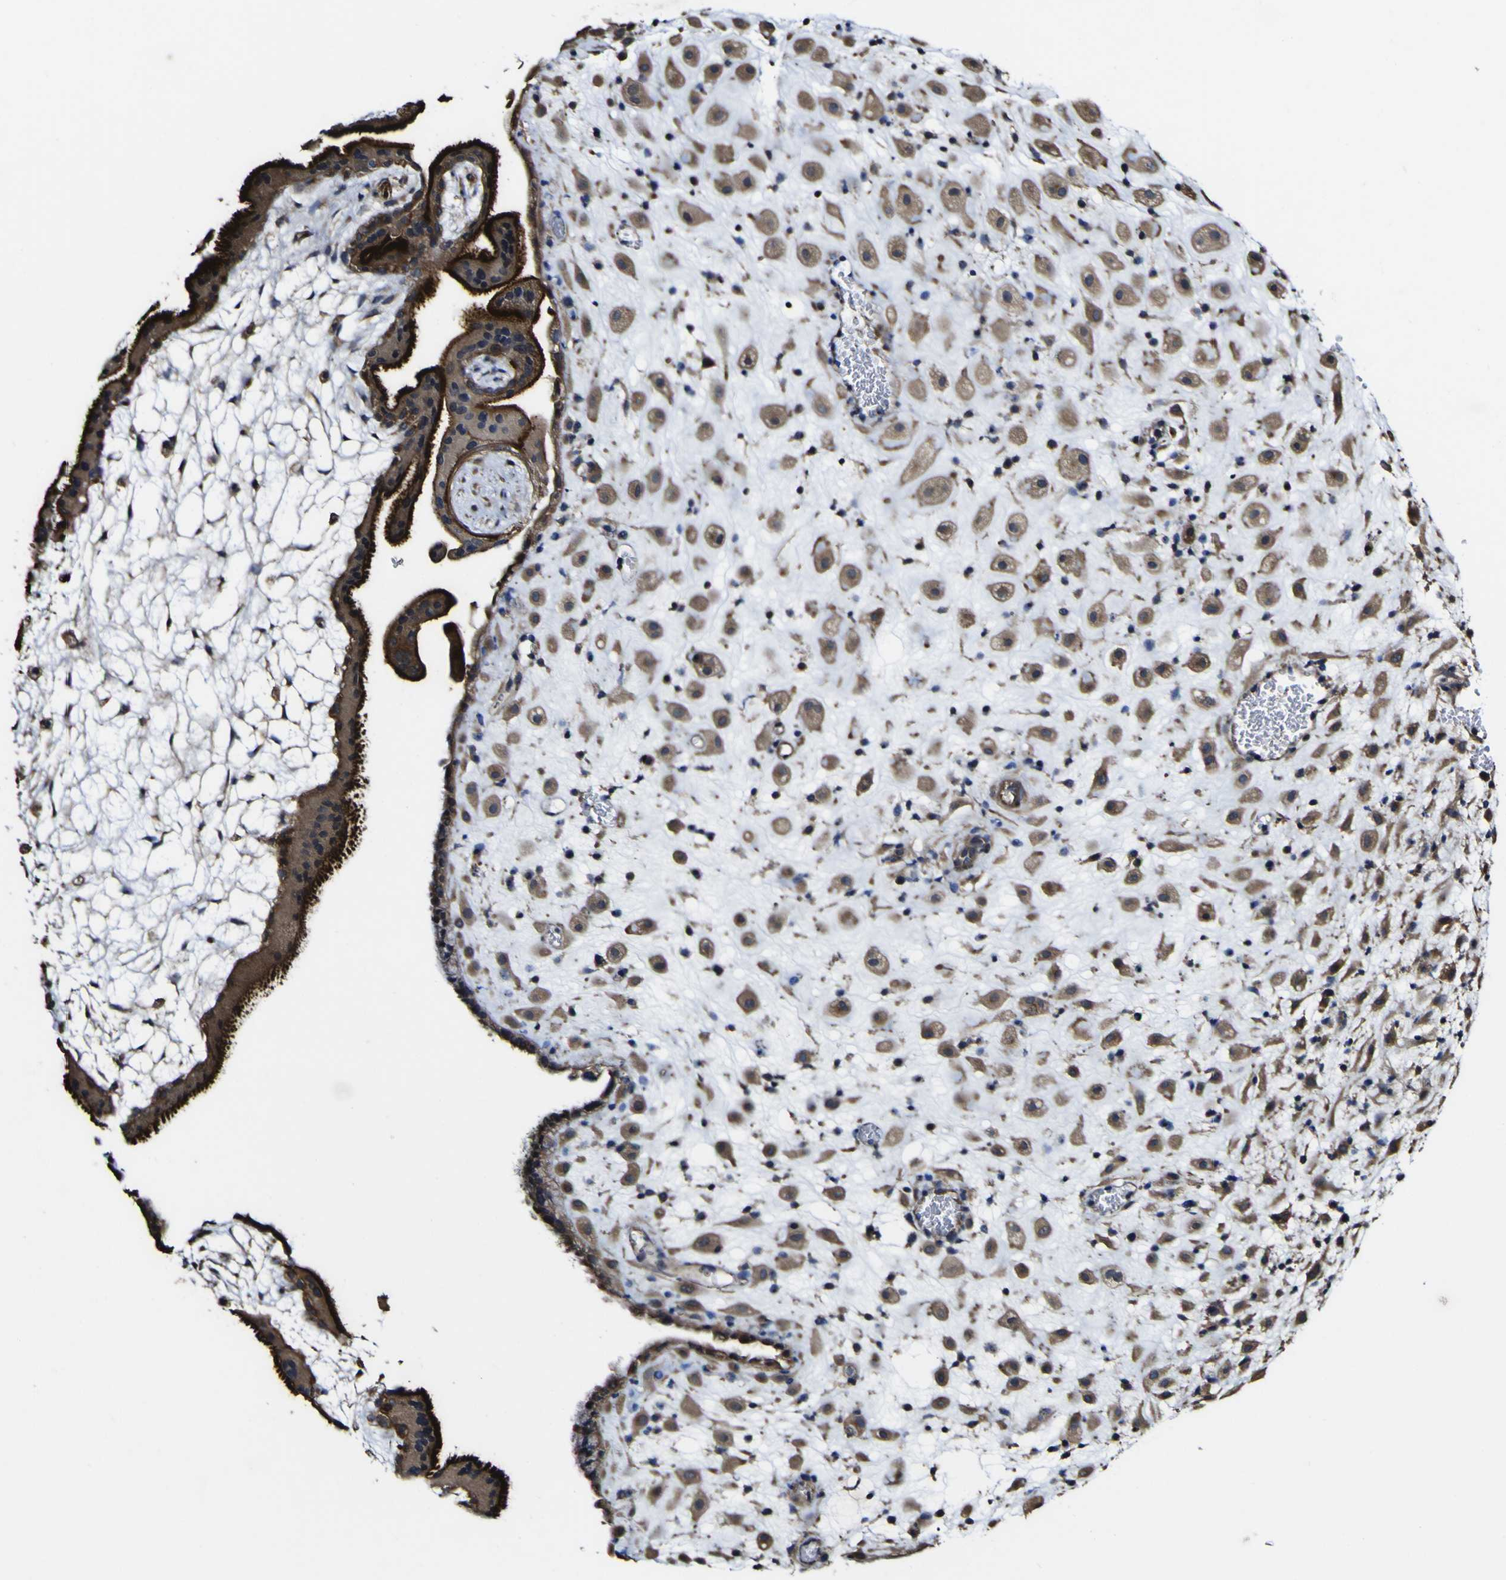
{"staining": {"intensity": "moderate", "quantity": ">75%", "location": "cytoplasmic/membranous"}, "tissue": "placenta", "cell_type": "Decidual cells", "image_type": "normal", "snomed": [{"axis": "morphology", "description": "Normal tissue, NOS"}, {"axis": "topography", "description": "Placenta"}], "caption": "High-magnification brightfield microscopy of unremarkable placenta stained with DAB (3,3'-diaminobenzidine) (brown) and counterstained with hematoxylin (blue). decidual cells exhibit moderate cytoplasmic/membranous staining is identified in about>75% of cells.", "gene": "NAALADL2", "patient": {"sex": "female", "age": 35}}